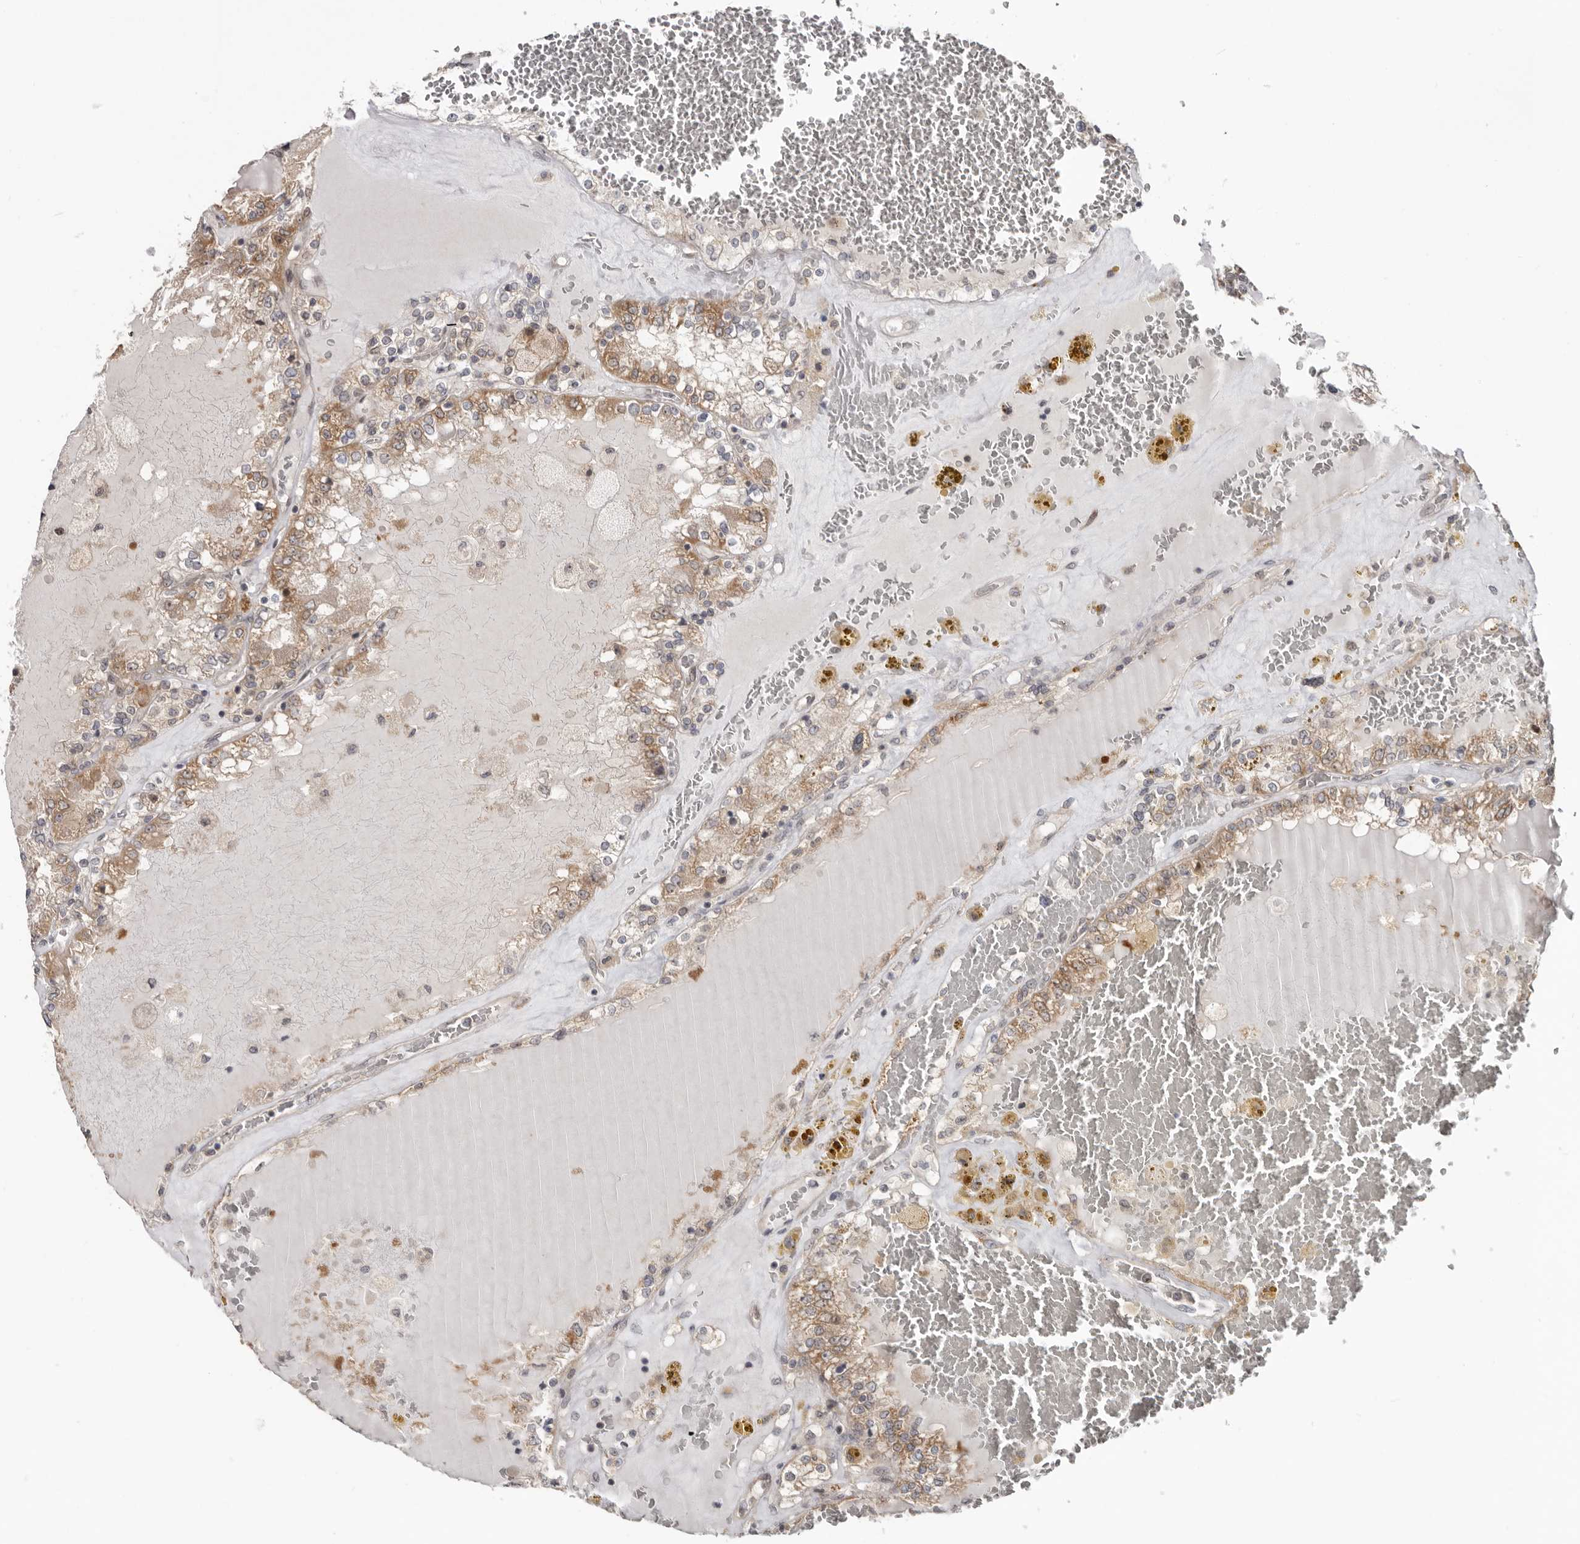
{"staining": {"intensity": "moderate", "quantity": "25%-75%", "location": "cytoplasmic/membranous"}, "tissue": "renal cancer", "cell_type": "Tumor cells", "image_type": "cancer", "snomed": [{"axis": "morphology", "description": "Adenocarcinoma, NOS"}, {"axis": "topography", "description": "Kidney"}], "caption": "A brown stain highlights moderate cytoplasmic/membranous expression of a protein in human renal cancer tumor cells.", "gene": "BAD", "patient": {"sex": "female", "age": 56}}